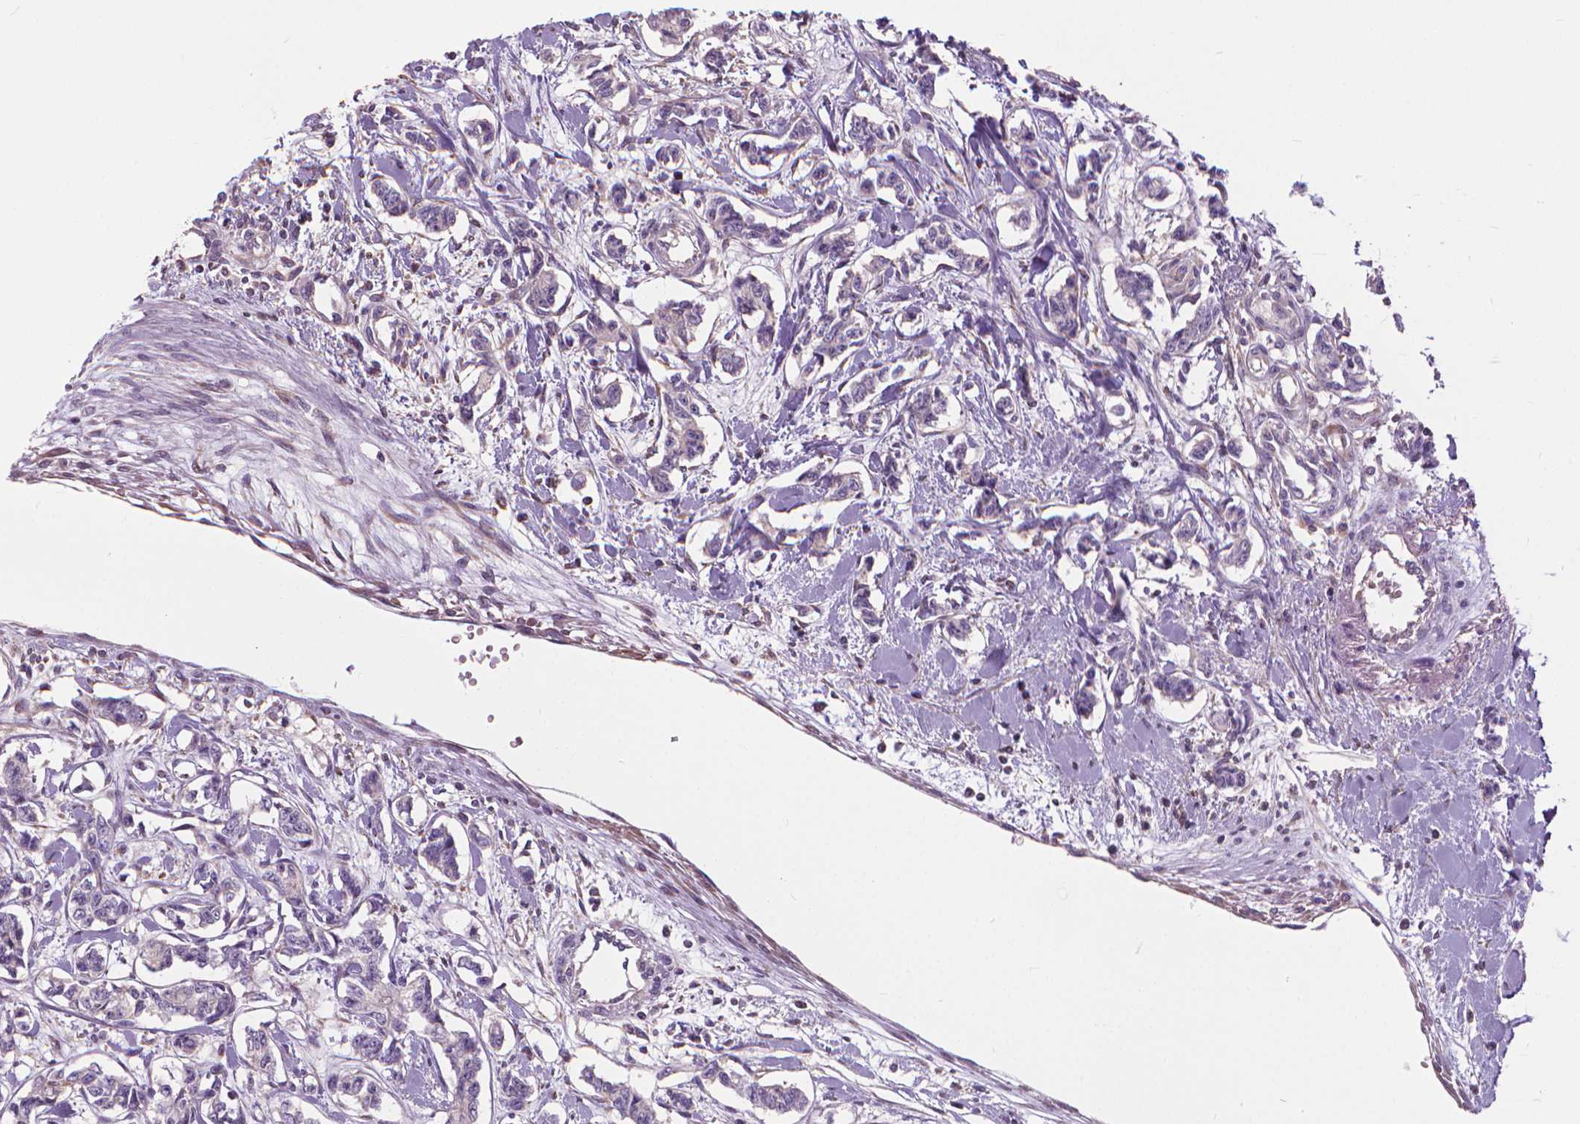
{"staining": {"intensity": "negative", "quantity": "none", "location": "none"}, "tissue": "carcinoid", "cell_type": "Tumor cells", "image_type": "cancer", "snomed": [{"axis": "morphology", "description": "Carcinoid, malignant, NOS"}, {"axis": "topography", "description": "Kidney"}], "caption": "High power microscopy image of an immunohistochemistry (IHC) photomicrograph of malignant carcinoid, revealing no significant expression in tumor cells.", "gene": "NUDT1", "patient": {"sex": "female", "age": 41}}